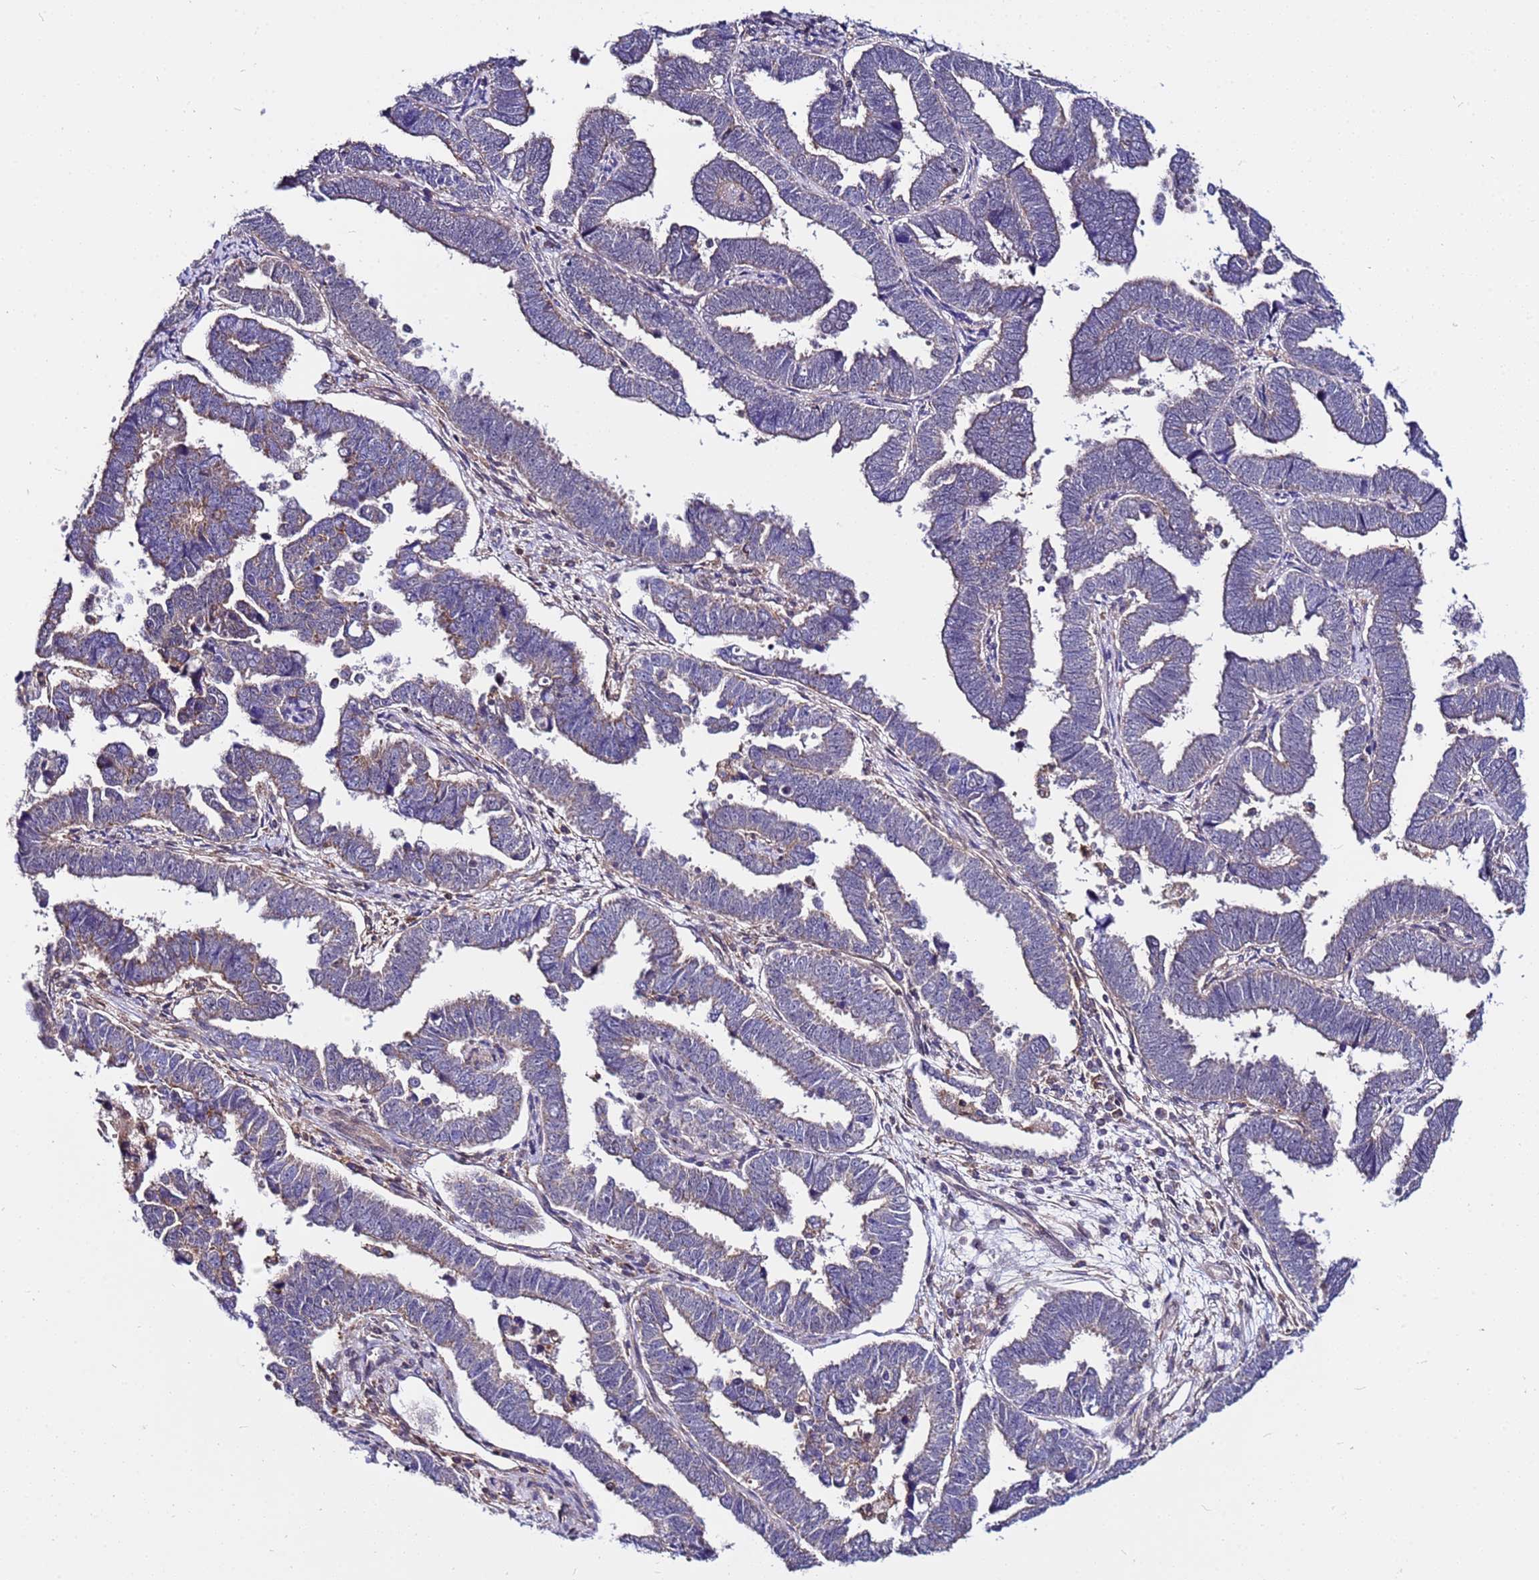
{"staining": {"intensity": "weak", "quantity": "25%-75%", "location": "cytoplasmic/membranous"}, "tissue": "endometrial cancer", "cell_type": "Tumor cells", "image_type": "cancer", "snomed": [{"axis": "morphology", "description": "Adenocarcinoma, NOS"}, {"axis": "topography", "description": "Endometrium"}], "caption": "Adenocarcinoma (endometrial) tissue shows weak cytoplasmic/membranous positivity in about 25%-75% of tumor cells, visualized by immunohistochemistry.", "gene": "STK38", "patient": {"sex": "female", "age": 75}}